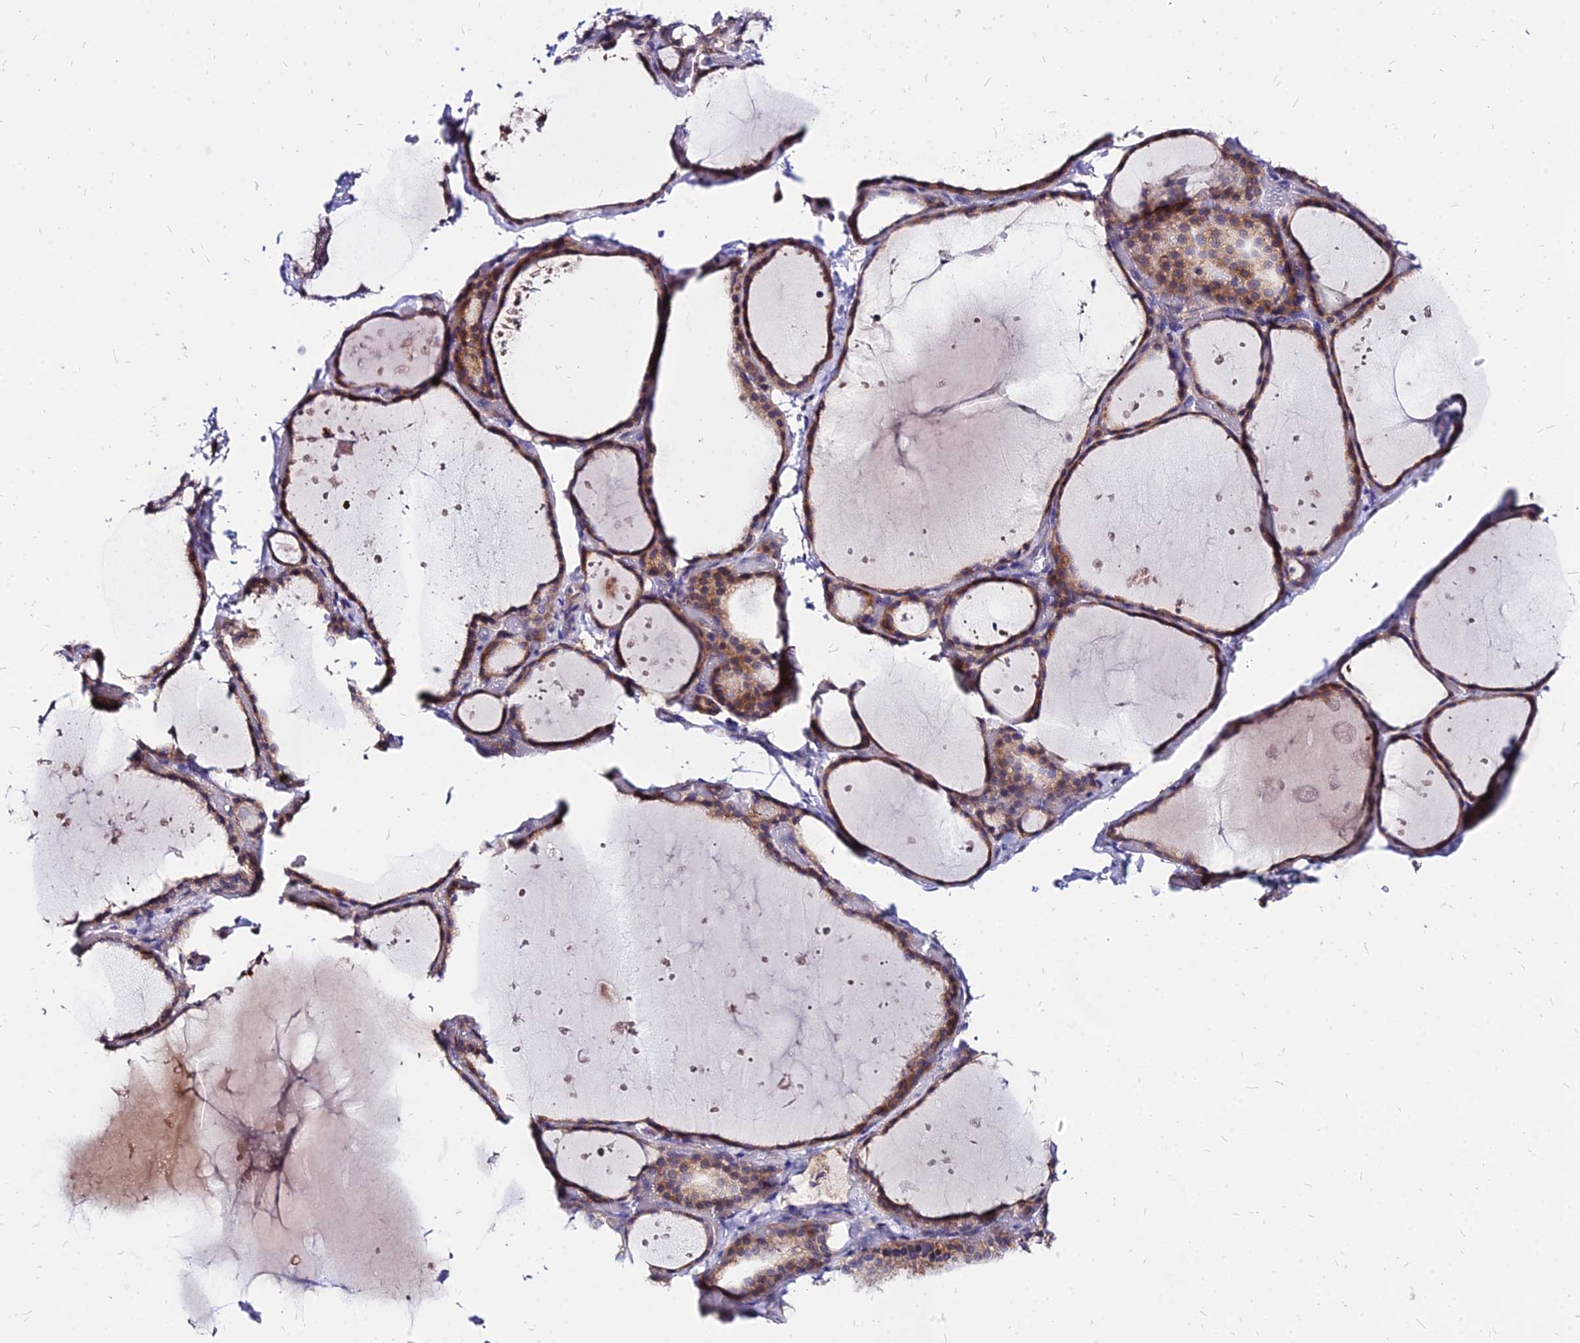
{"staining": {"intensity": "moderate", "quantity": ">75%", "location": "cytoplasmic/membranous"}, "tissue": "thyroid gland", "cell_type": "Glandular cells", "image_type": "normal", "snomed": [{"axis": "morphology", "description": "Normal tissue, NOS"}, {"axis": "topography", "description": "Thyroid gland"}], "caption": "Immunohistochemistry (IHC) image of benign thyroid gland stained for a protein (brown), which reveals medium levels of moderate cytoplasmic/membranous positivity in approximately >75% of glandular cells.", "gene": "ACSM6", "patient": {"sex": "female", "age": 44}}